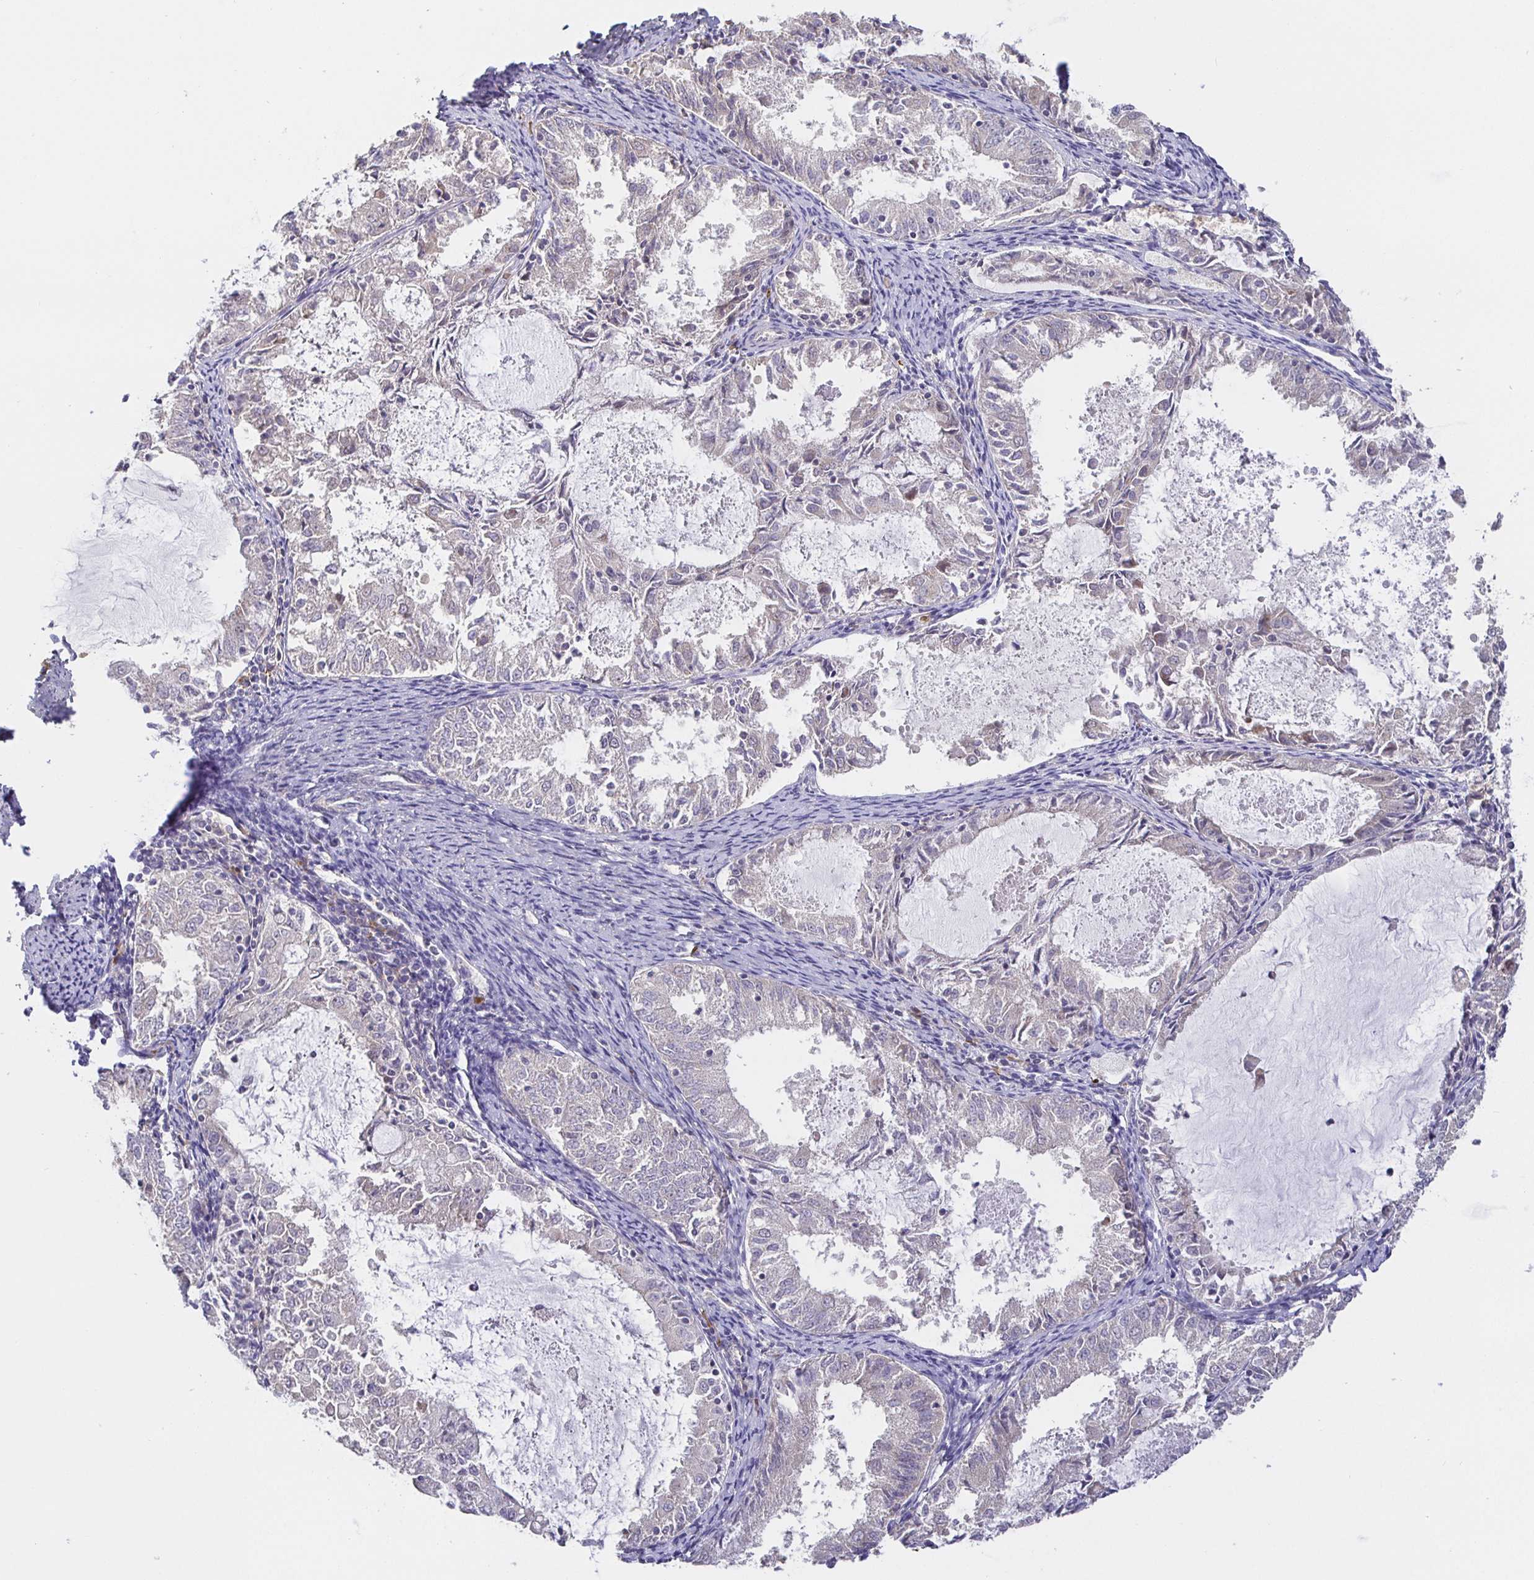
{"staining": {"intensity": "negative", "quantity": "none", "location": "none"}, "tissue": "endometrial cancer", "cell_type": "Tumor cells", "image_type": "cancer", "snomed": [{"axis": "morphology", "description": "Adenocarcinoma, NOS"}, {"axis": "topography", "description": "Endometrium"}], "caption": "DAB immunohistochemical staining of adenocarcinoma (endometrial) reveals no significant staining in tumor cells. (Brightfield microscopy of DAB immunohistochemistry (IHC) at high magnification).", "gene": "ZDHHC11", "patient": {"sex": "female", "age": 57}}